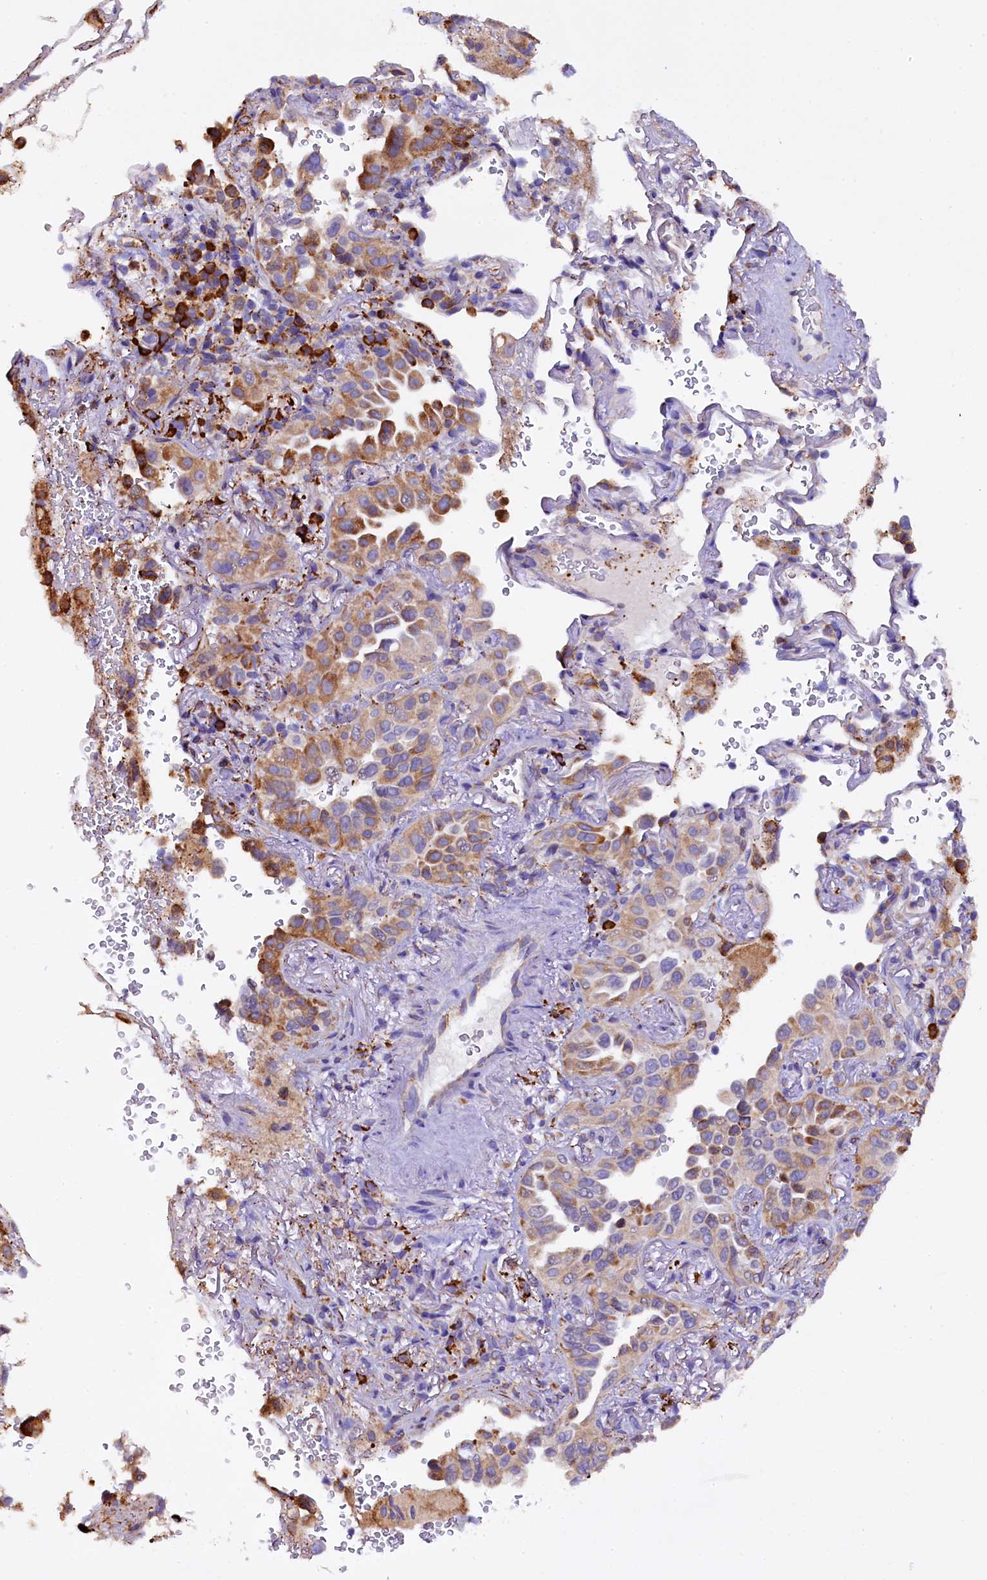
{"staining": {"intensity": "moderate", "quantity": "25%-75%", "location": "cytoplasmic/membranous"}, "tissue": "lung cancer", "cell_type": "Tumor cells", "image_type": "cancer", "snomed": [{"axis": "morphology", "description": "Adenocarcinoma, NOS"}, {"axis": "topography", "description": "Lung"}], "caption": "IHC photomicrograph of lung adenocarcinoma stained for a protein (brown), which displays medium levels of moderate cytoplasmic/membranous staining in approximately 25%-75% of tumor cells.", "gene": "CAPS2", "patient": {"sex": "female", "age": 69}}